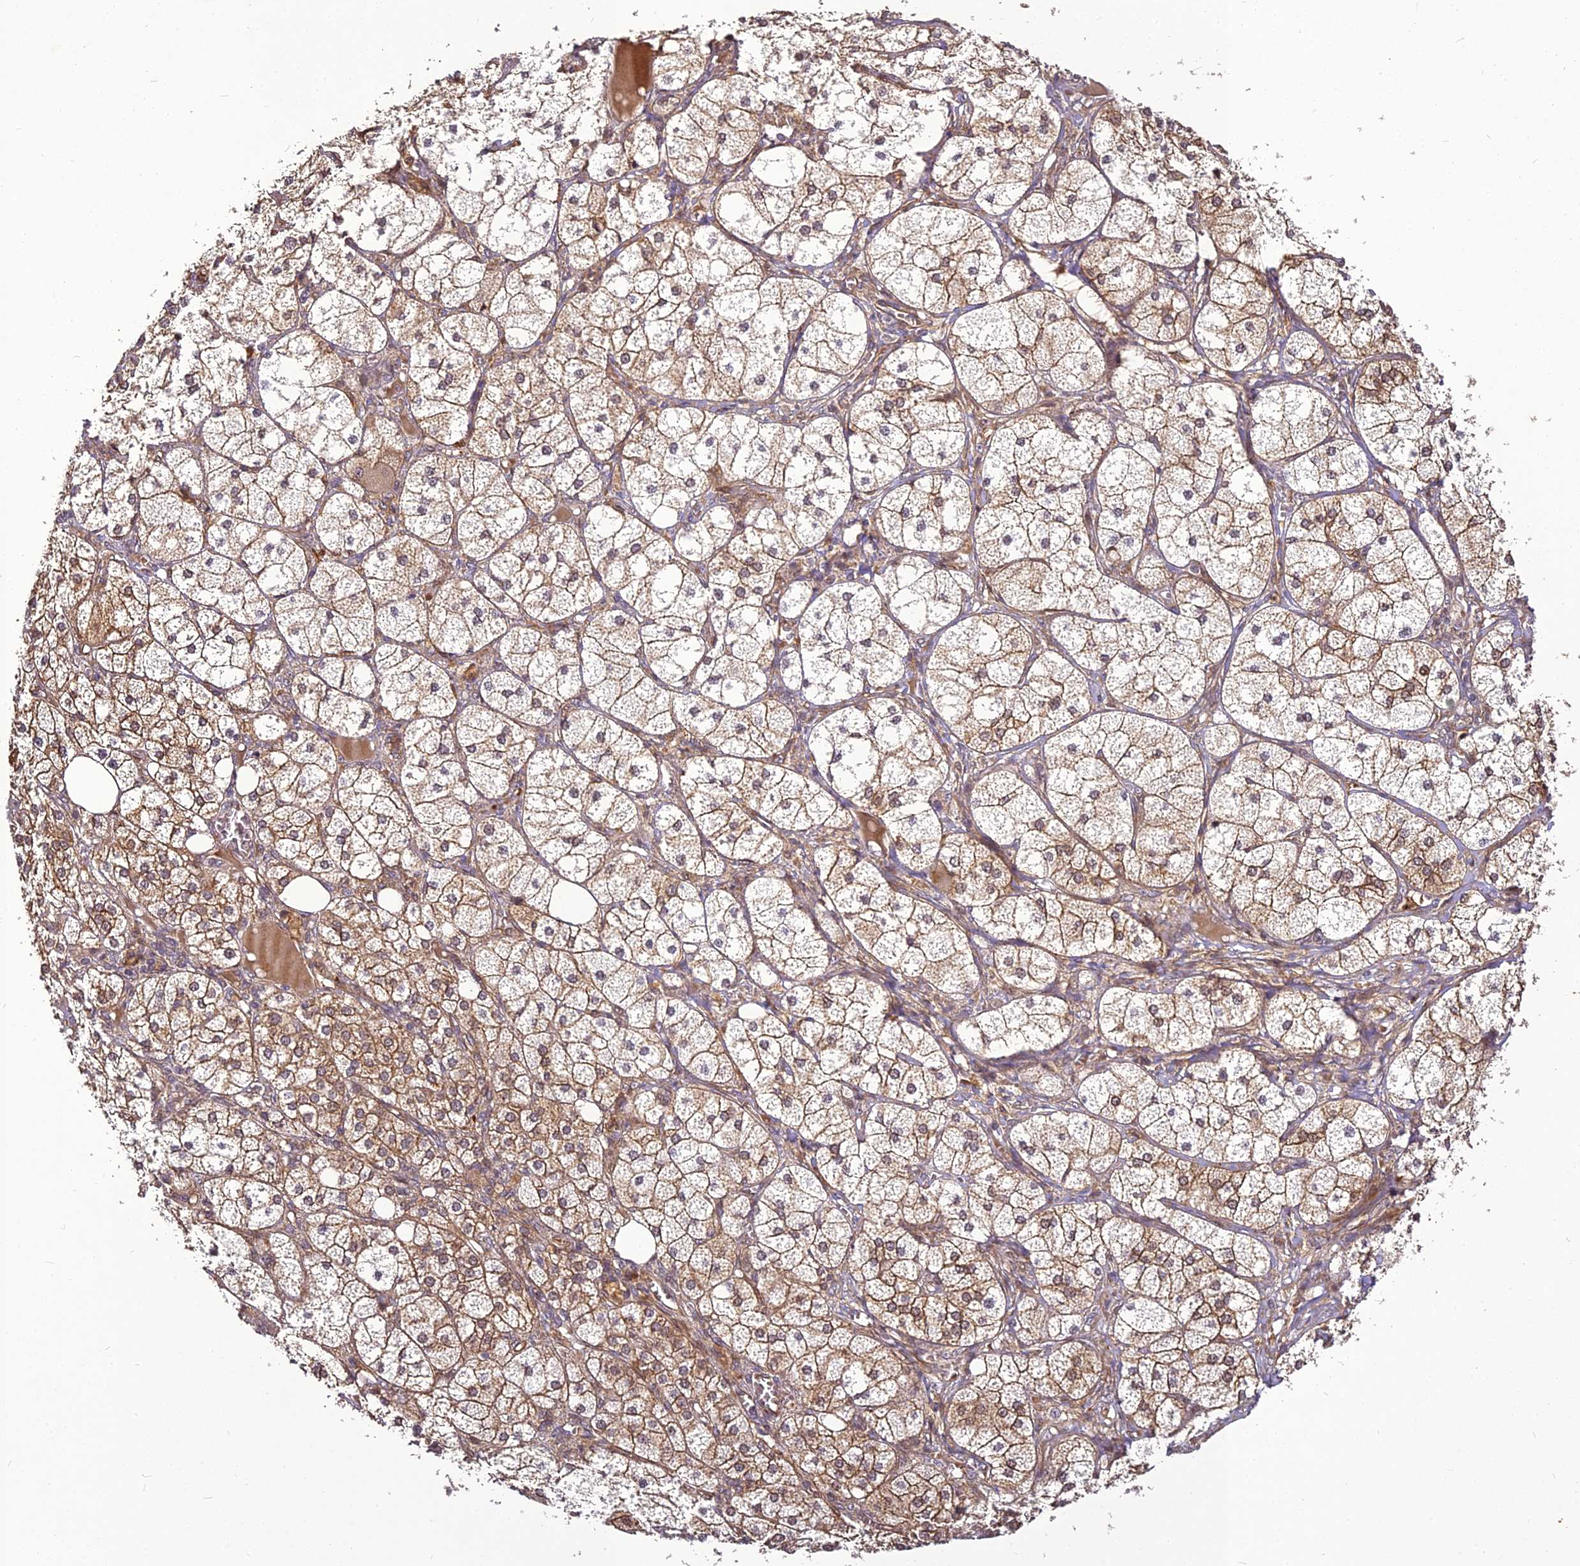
{"staining": {"intensity": "strong", "quantity": "25%-75%", "location": "cytoplasmic/membranous"}, "tissue": "adrenal gland", "cell_type": "Glandular cells", "image_type": "normal", "snomed": [{"axis": "morphology", "description": "Normal tissue, NOS"}, {"axis": "topography", "description": "Adrenal gland"}], "caption": "A high amount of strong cytoplasmic/membranous staining is present in approximately 25%-75% of glandular cells in unremarkable adrenal gland.", "gene": "BCDIN3D", "patient": {"sex": "female", "age": 61}}